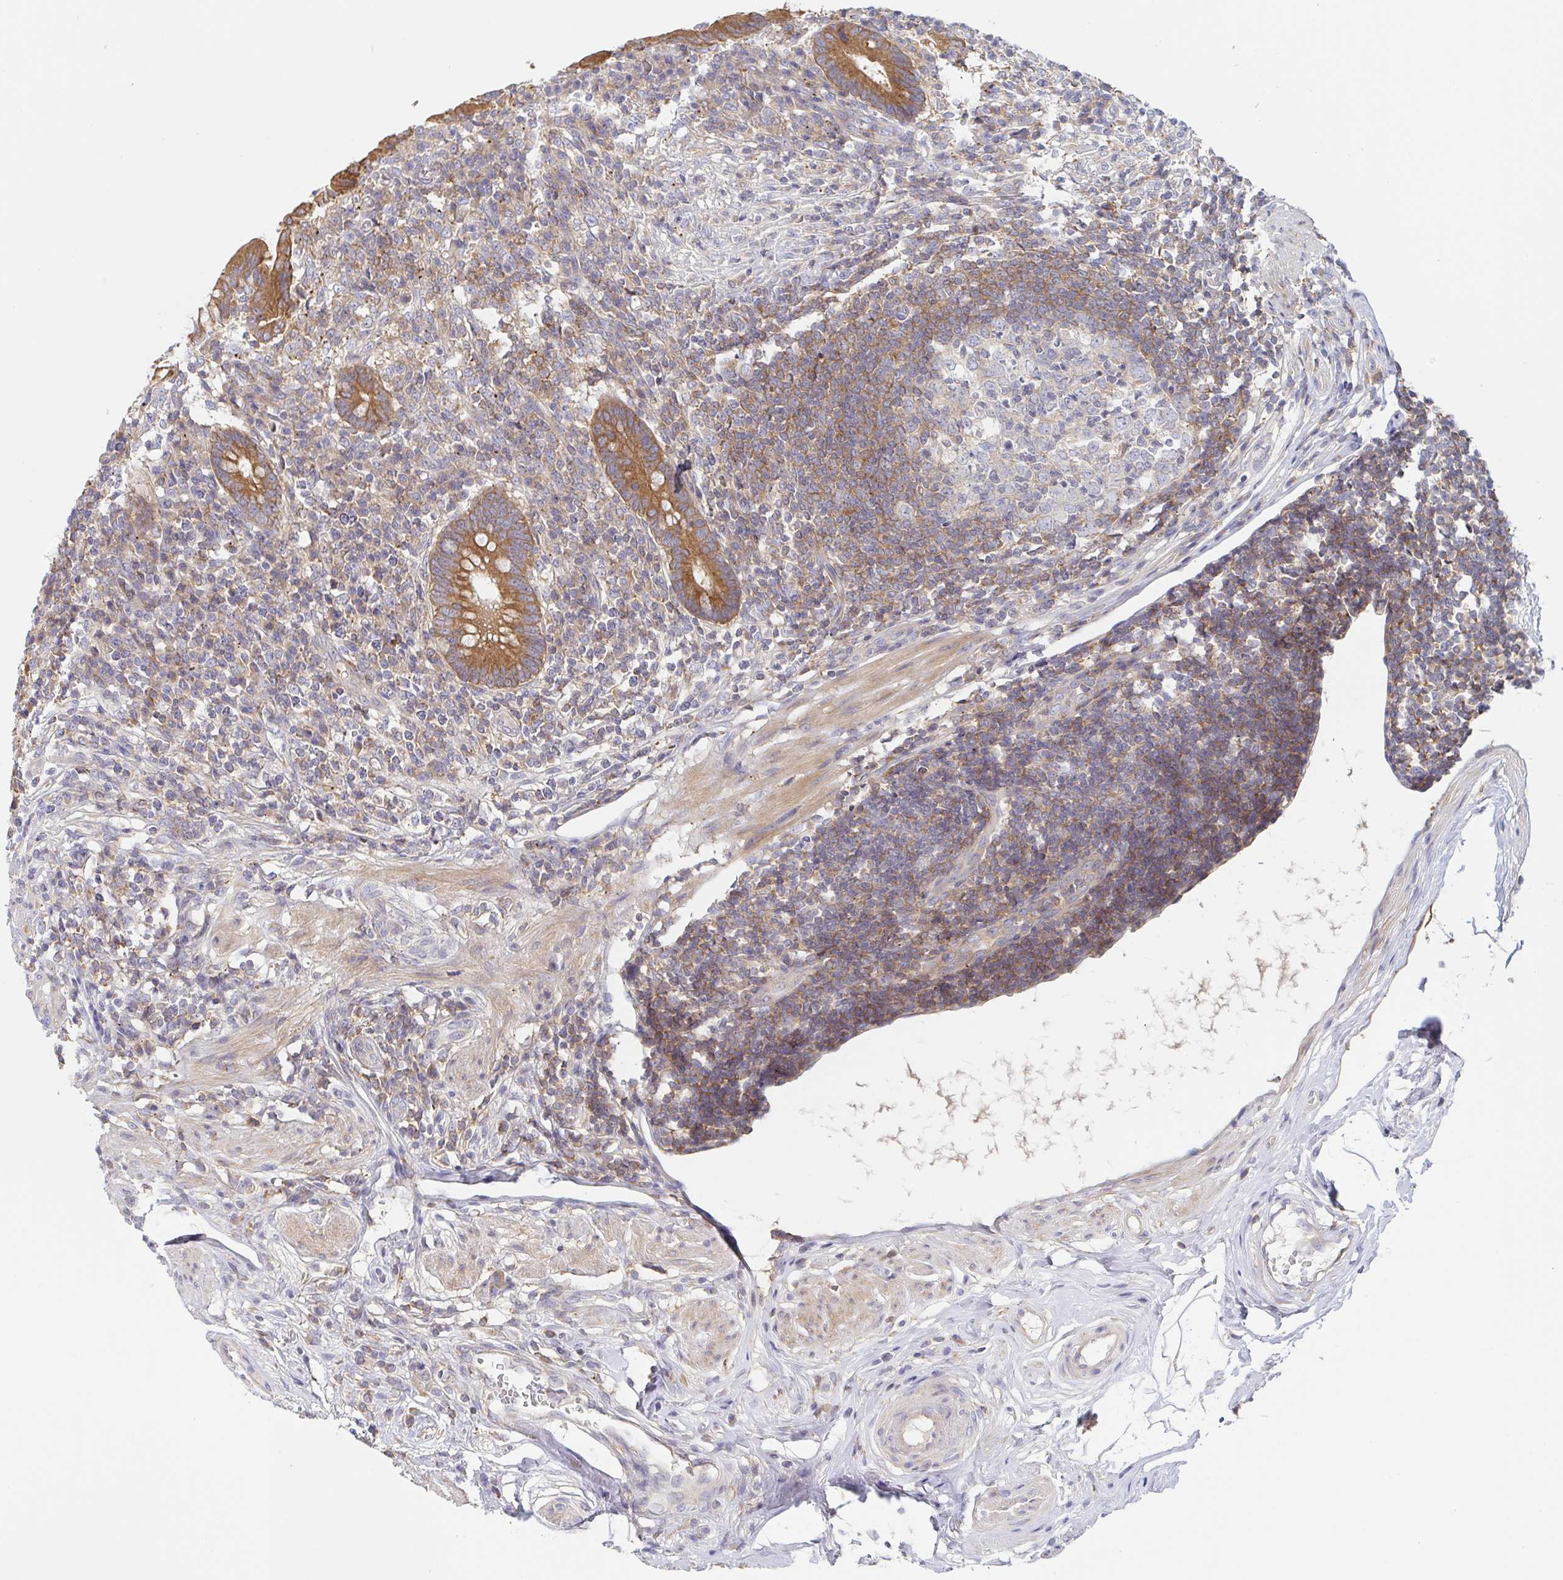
{"staining": {"intensity": "strong", "quantity": ">75%", "location": "cytoplasmic/membranous"}, "tissue": "appendix", "cell_type": "Glandular cells", "image_type": "normal", "snomed": [{"axis": "morphology", "description": "Normal tissue, NOS"}, {"axis": "topography", "description": "Appendix"}], "caption": "High-power microscopy captured an IHC histopathology image of normal appendix, revealing strong cytoplasmic/membranous staining in approximately >75% of glandular cells. (DAB (3,3'-diaminobenzidine) IHC, brown staining for protein, blue staining for nuclei).", "gene": "TUFT1", "patient": {"sex": "female", "age": 56}}